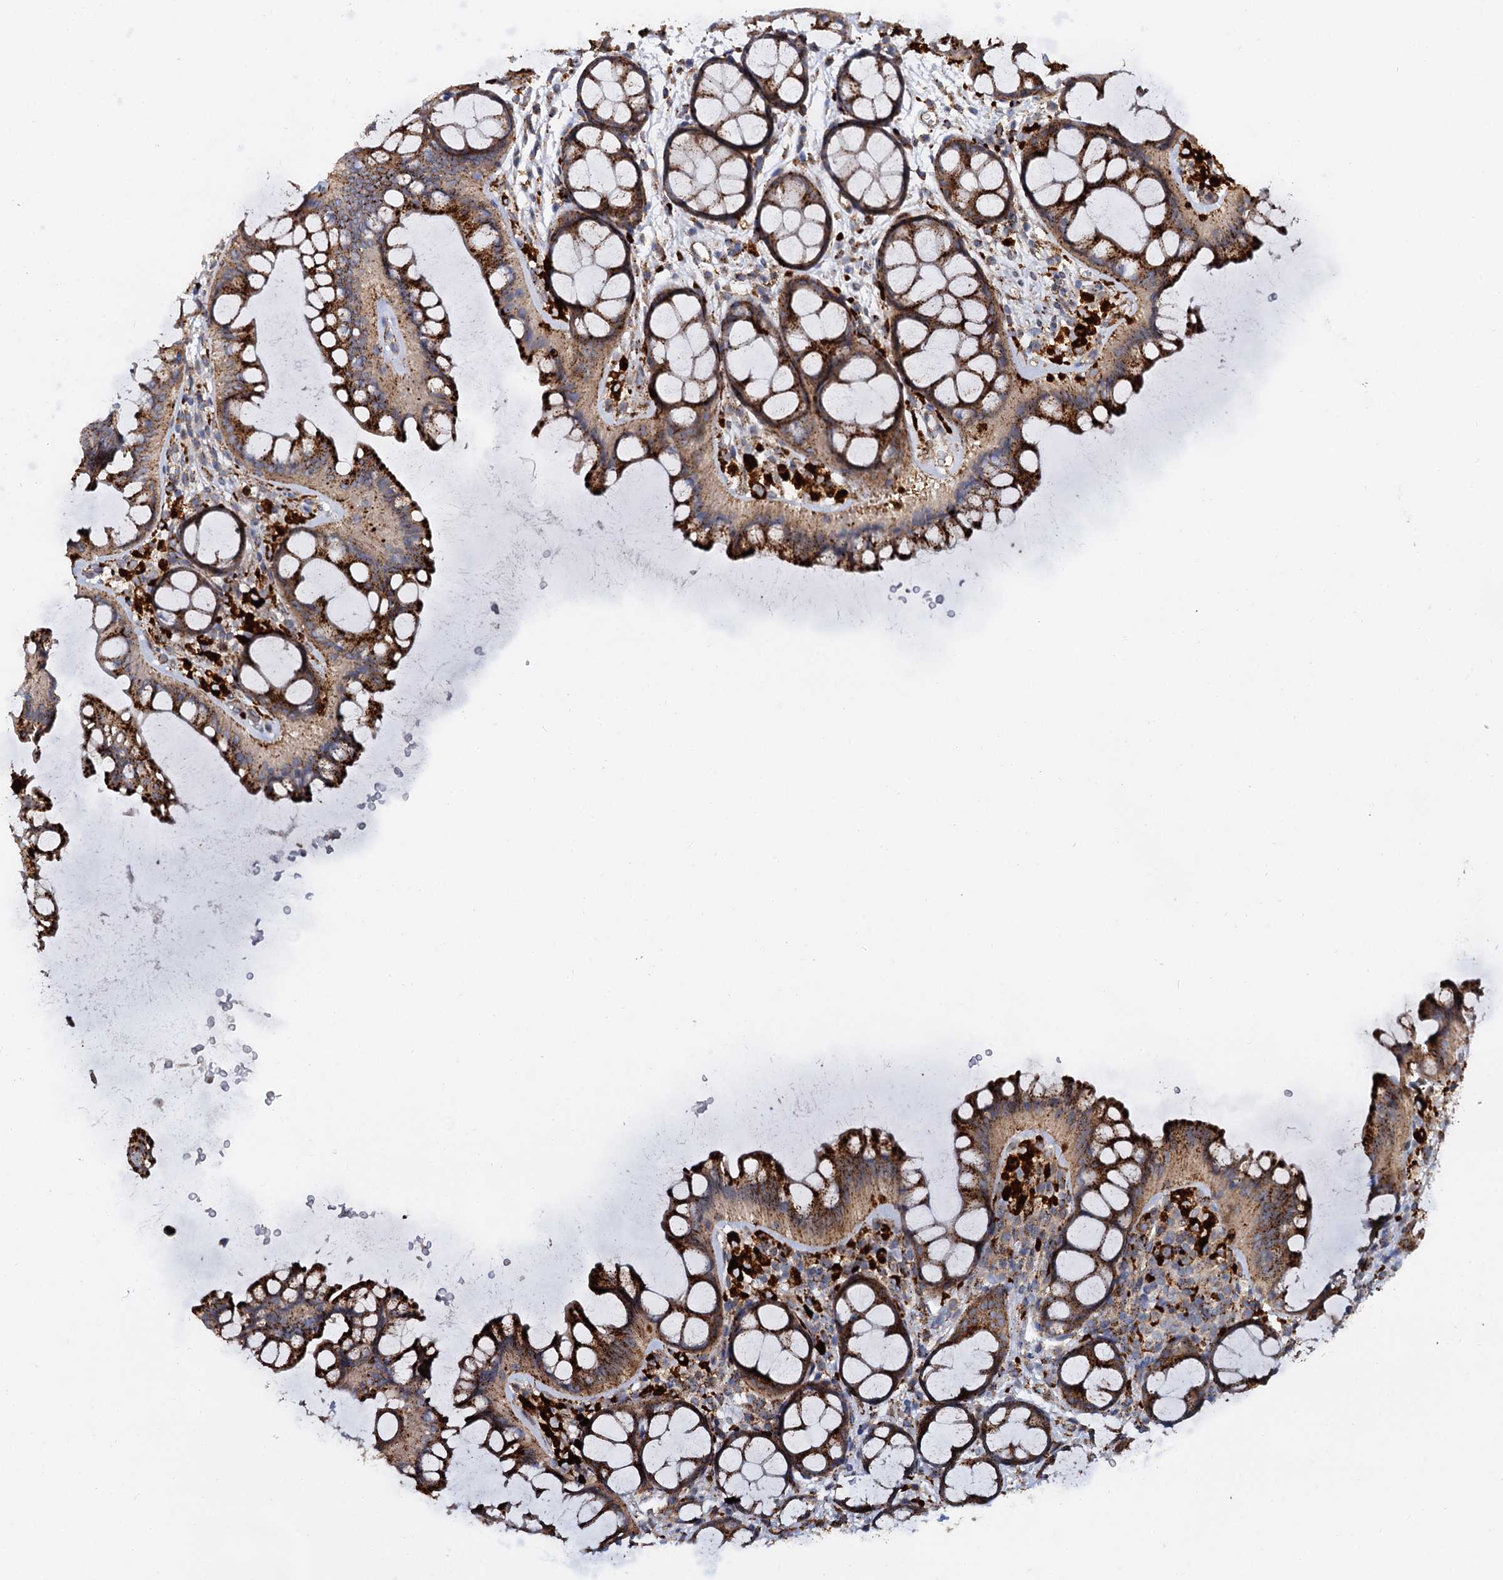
{"staining": {"intensity": "weak", "quantity": ">75%", "location": "cytoplasmic/membranous"}, "tissue": "colon", "cell_type": "Endothelial cells", "image_type": "normal", "snomed": [{"axis": "morphology", "description": "Normal tissue, NOS"}, {"axis": "topography", "description": "Colon"}], "caption": "The histopathology image exhibits a brown stain indicating the presence of a protein in the cytoplasmic/membranous of endothelial cells in colon. (IHC, brightfield microscopy, high magnification).", "gene": "GBA1", "patient": {"sex": "female", "age": 82}}